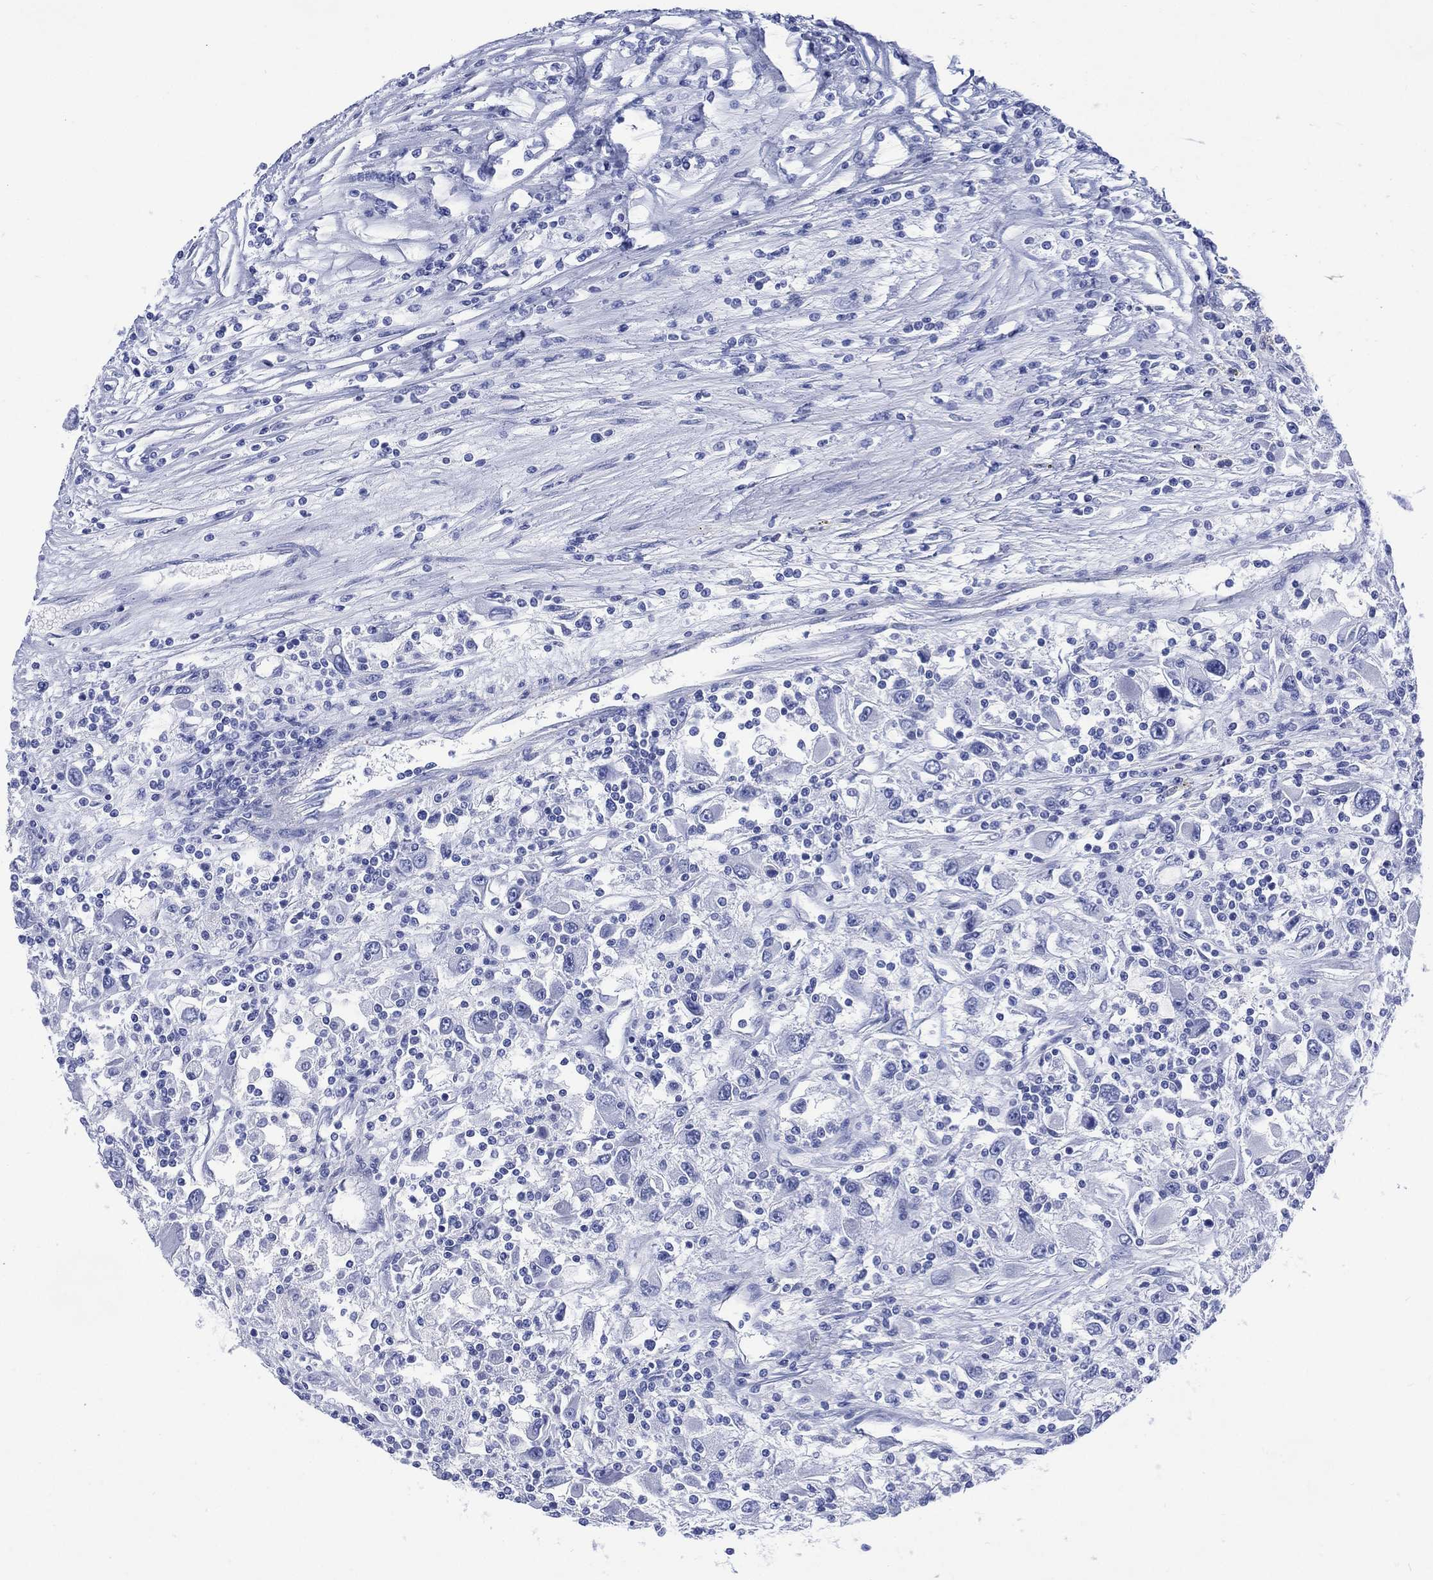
{"staining": {"intensity": "negative", "quantity": "none", "location": "none"}, "tissue": "renal cancer", "cell_type": "Tumor cells", "image_type": "cancer", "snomed": [{"axis": "morphology", "description": "Adenocarcinoma, NOS"}, {"axis": "topography", "description": "Kidney"}], "caption": "Adenocarcinoma (renal) stained for a protein using immunohistochemistry (IHC) shows no positivity tumor cells.", "gene": "SHCBP1L", "patient": {"sex": "female", "age": 67}}